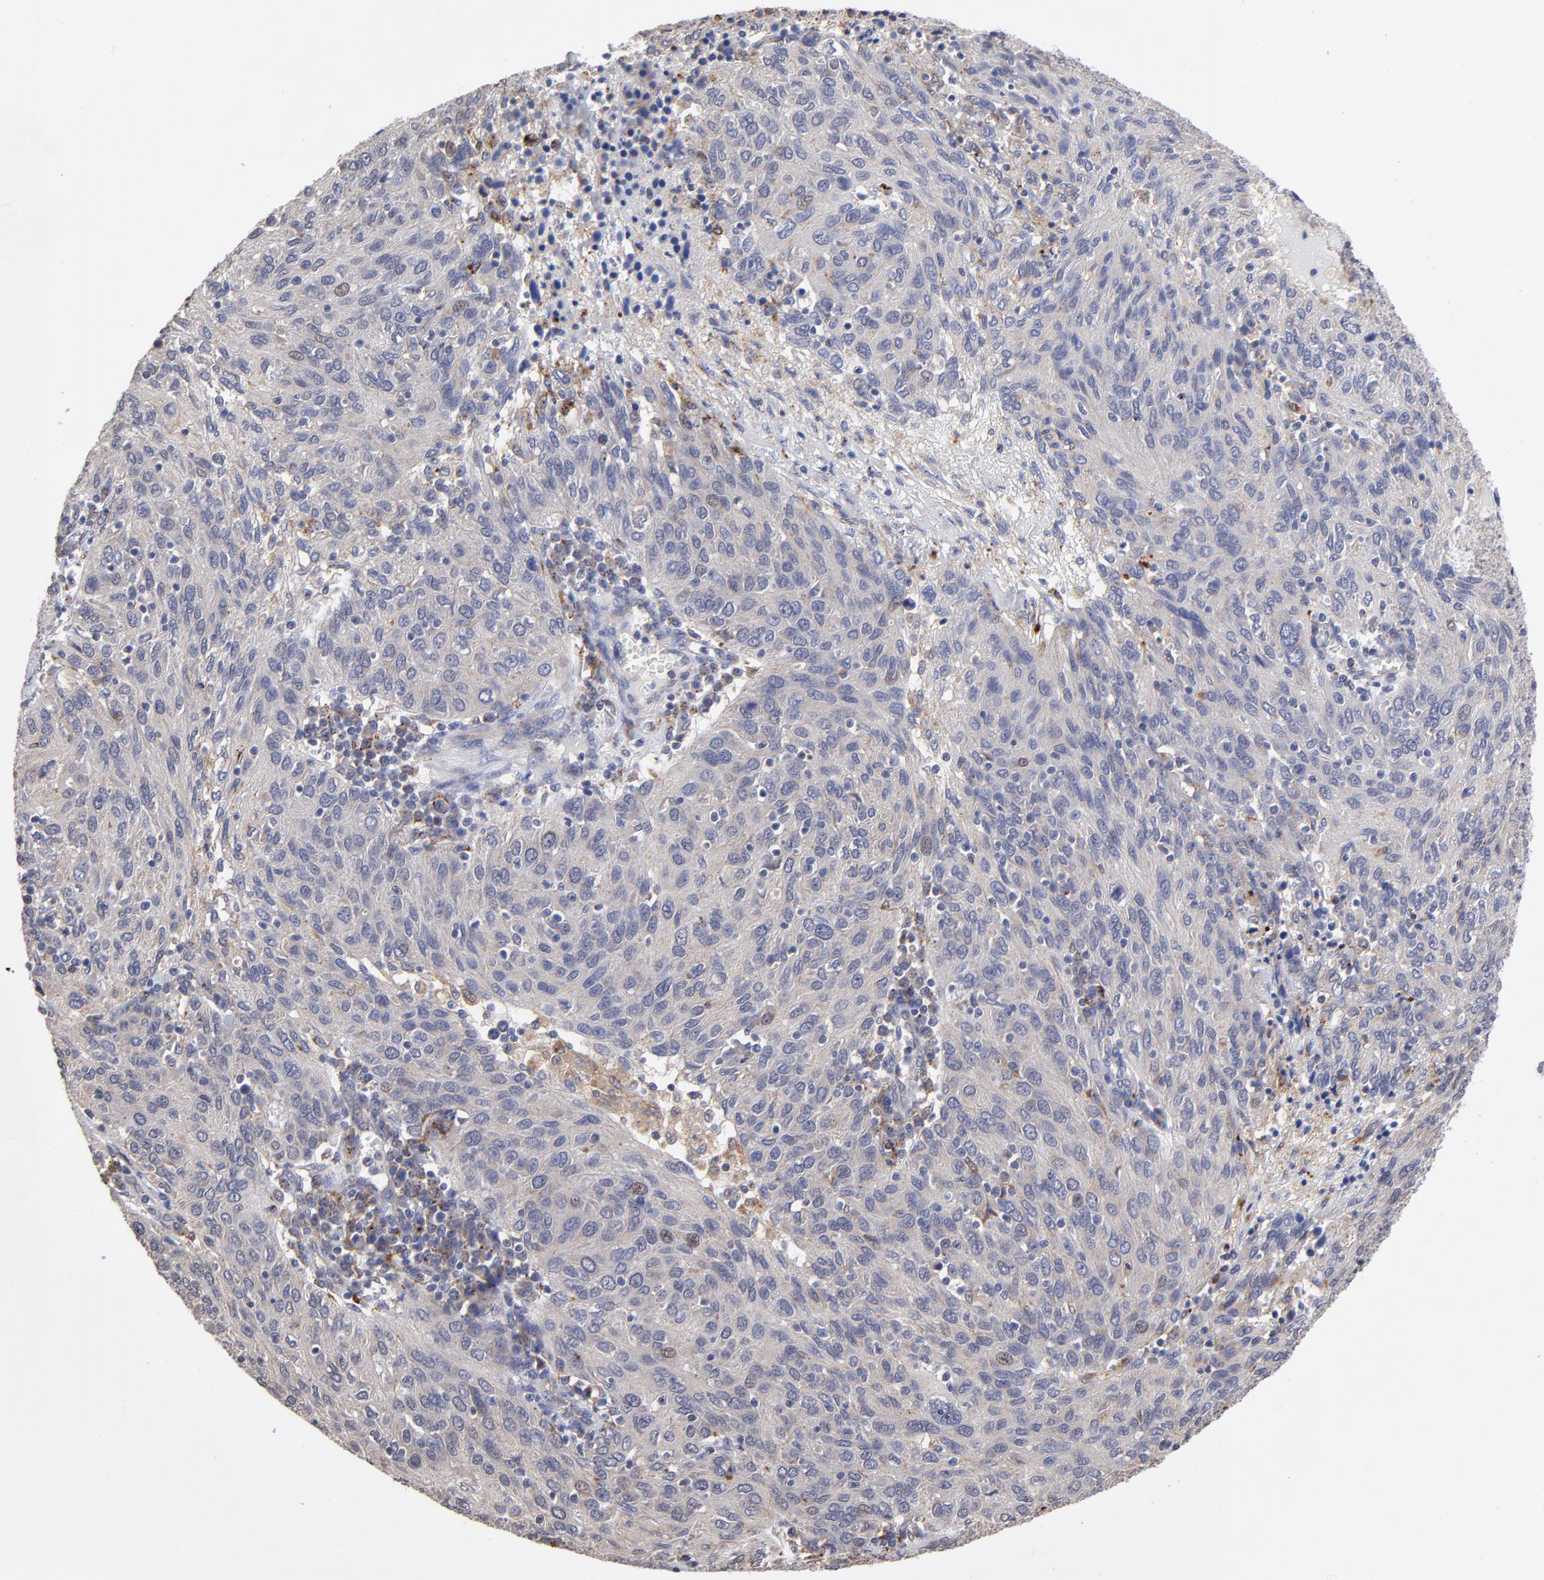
{"staining": {"intensity": "weak", "quantity": "<25%", "location": "cytoplasmic/membranous"}, "tissue": "ovarian cancer", "cell_type": "Tumor cells", "image_type": "cancer", "snomed": [{"axis": "morphology", "description": "Carcinoma, endometroid"}, {"axis": "topography", "description": "Ovary"}], "caption": "This is a image of immunohistochemistry (IHC) staining of ovarian cancer, which shows no staining in tumor cells.", "gene": "PDE4B", "patient": {"sex": "female", "age": 50}}